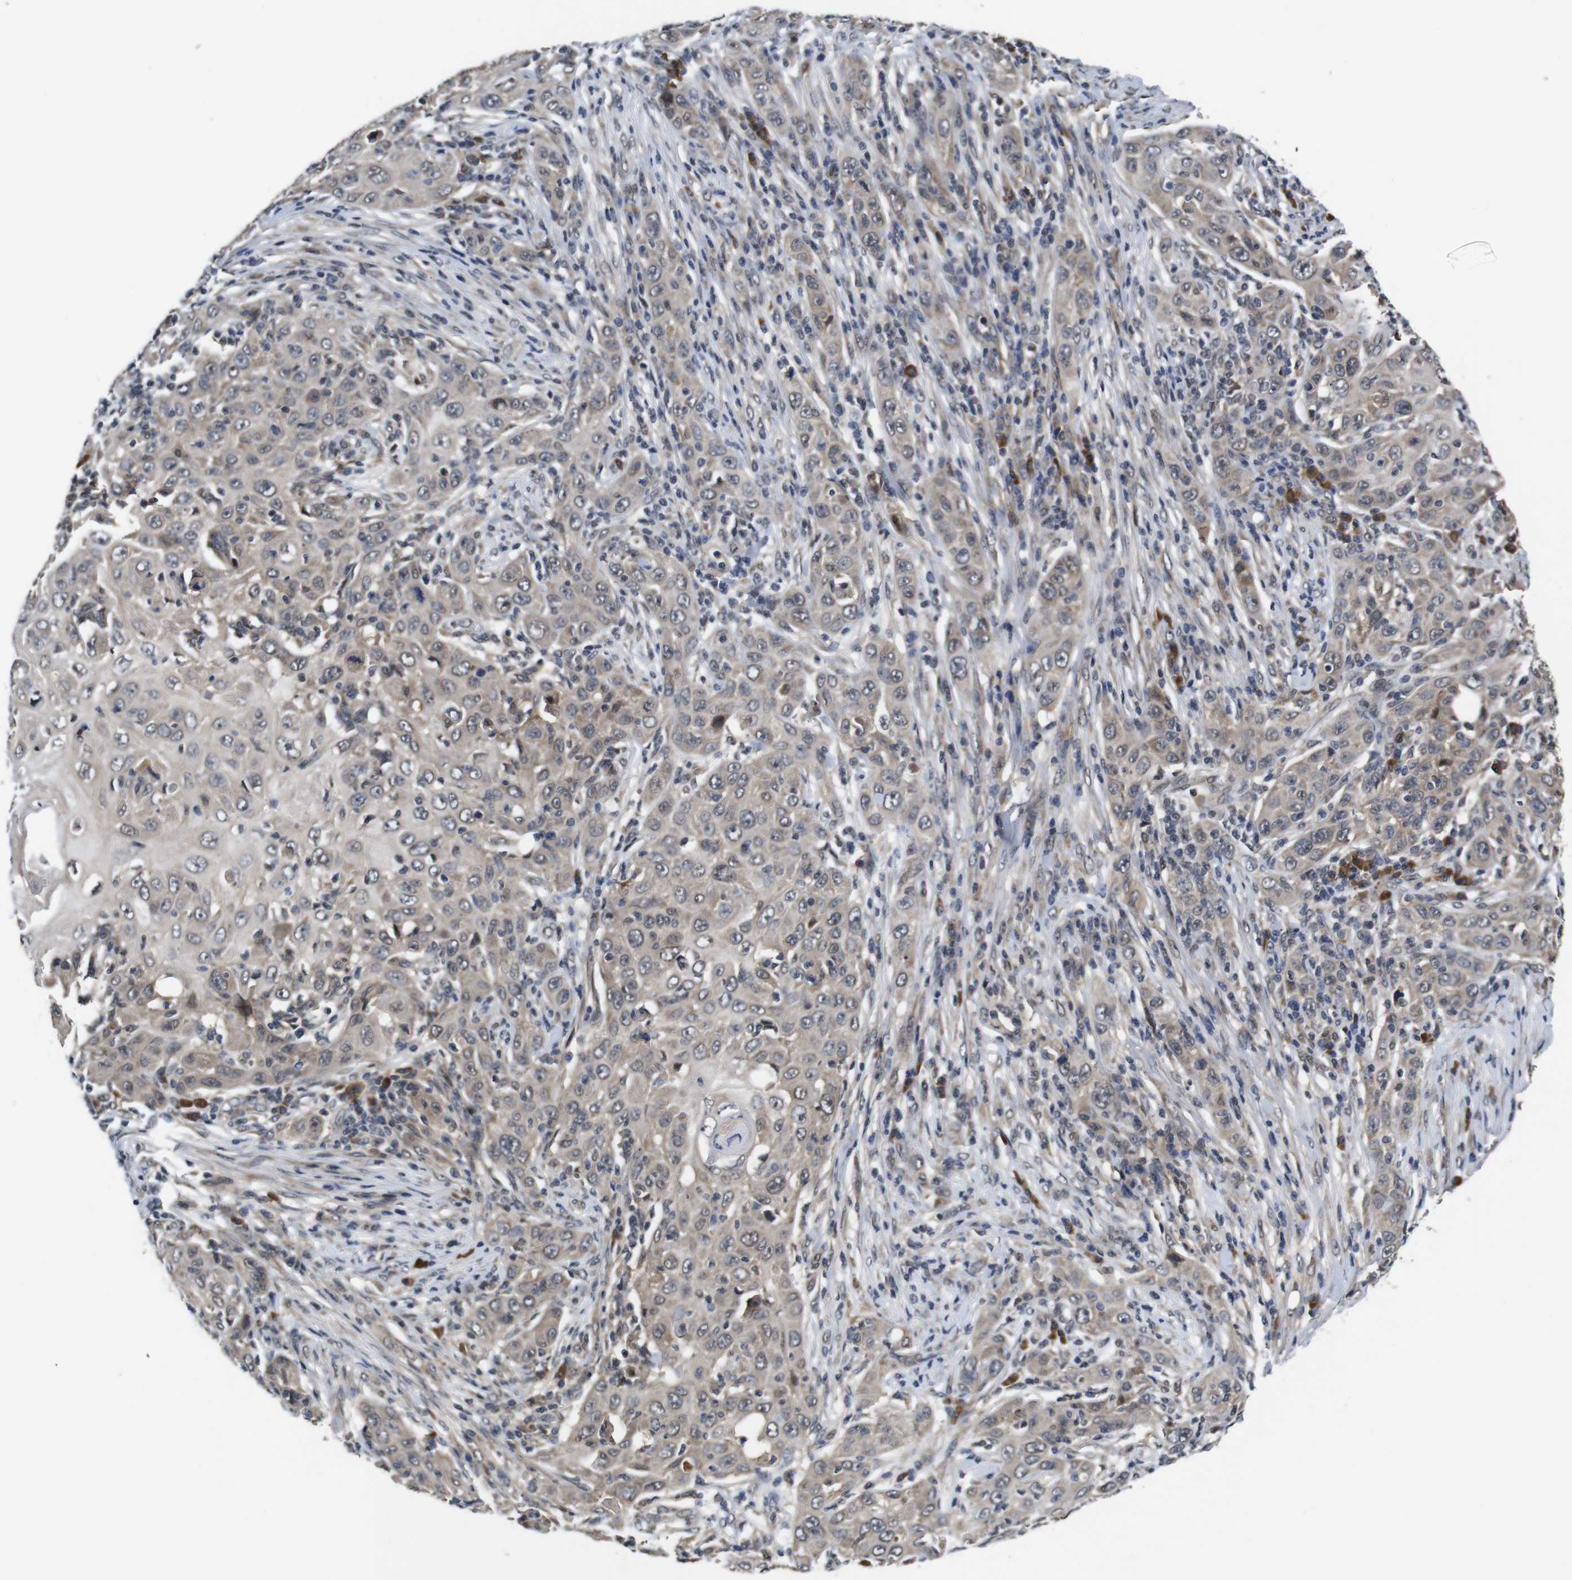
{"staining": {"intensity": "weak", "quantity": ">75%", "location": "cytoplasmic/membranous"}, "tissue": "skin cancer", "cell_type": "Tumor cells", "image_type": "cancer", "snomed": [{"axis": "morphology", "description": "Squamous cell carcinoma, NOS"}, {"axis": "topography", "description": "Skin"}], "caption": "An image showing weak cytoplasmic/membranous expression in approximately >75% of tumor cells in skin cancer (squamous cell carcinoma), as visualized by brown immunohistochemical staining.", "gene": "ZBTB46", "patient": {"sex": "female", "age": 88}}